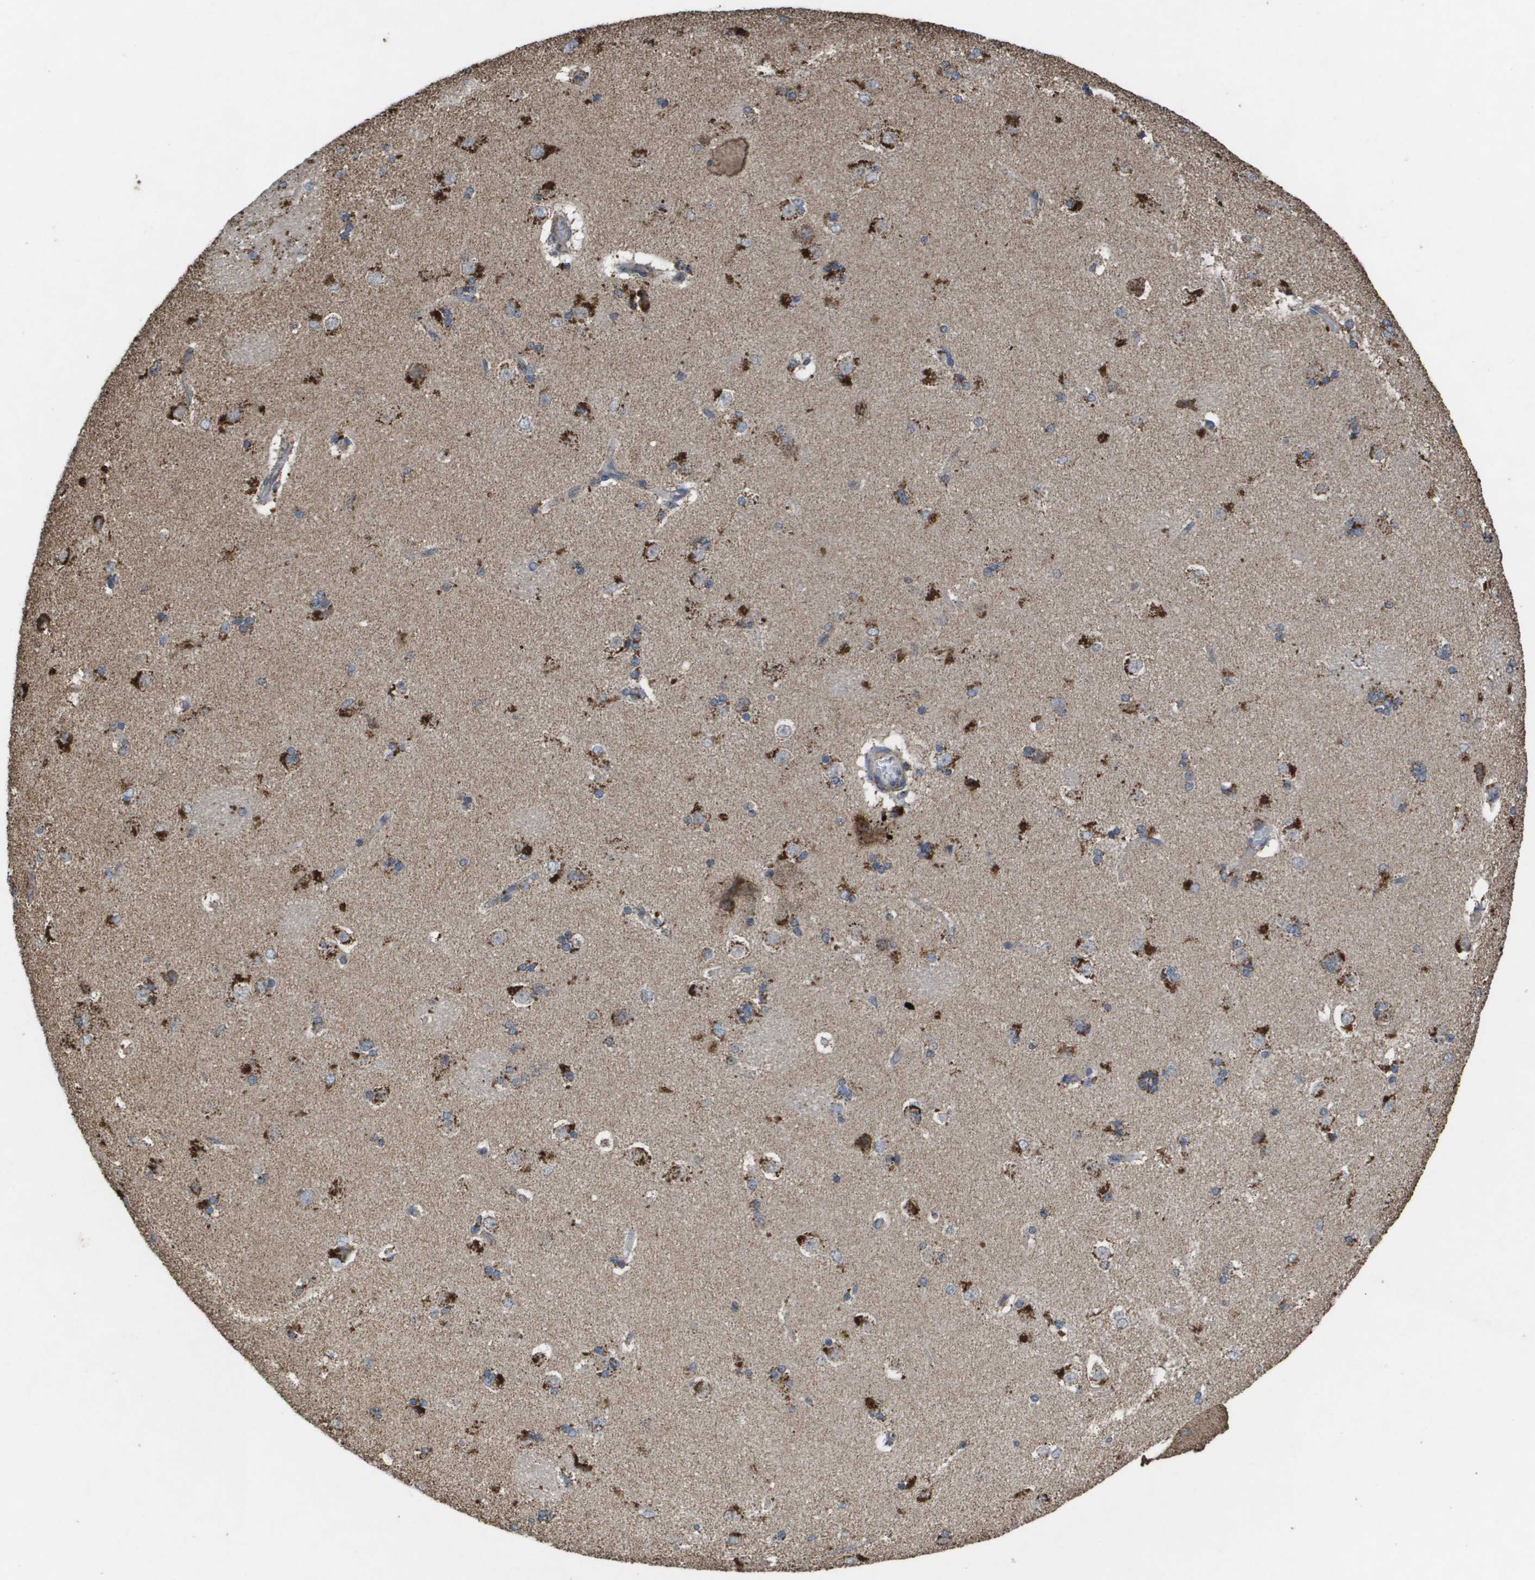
{"staining": {"intensity": "moderate", "quantity": ">75%", "location": "cytoplasmic/membranous"}, "tissue": "caudate", "cell_type": "Glial cells", "image_type": "normal", "snomed": [{"axis": "morphology", "description": "Normal tissue, NOS"}, {"axis": "topography", "description": "Lateral ventricle wall"}], "caption": "Immunohistochemistry histopathology image of benign caudate stained for a protein (brown), which displays medium levels of moderate cytoplasmic/membranous expression in approximately >75% of glial cells.", "gene": "HSPE1", "patient": {"sex": "female", "age": 19}}